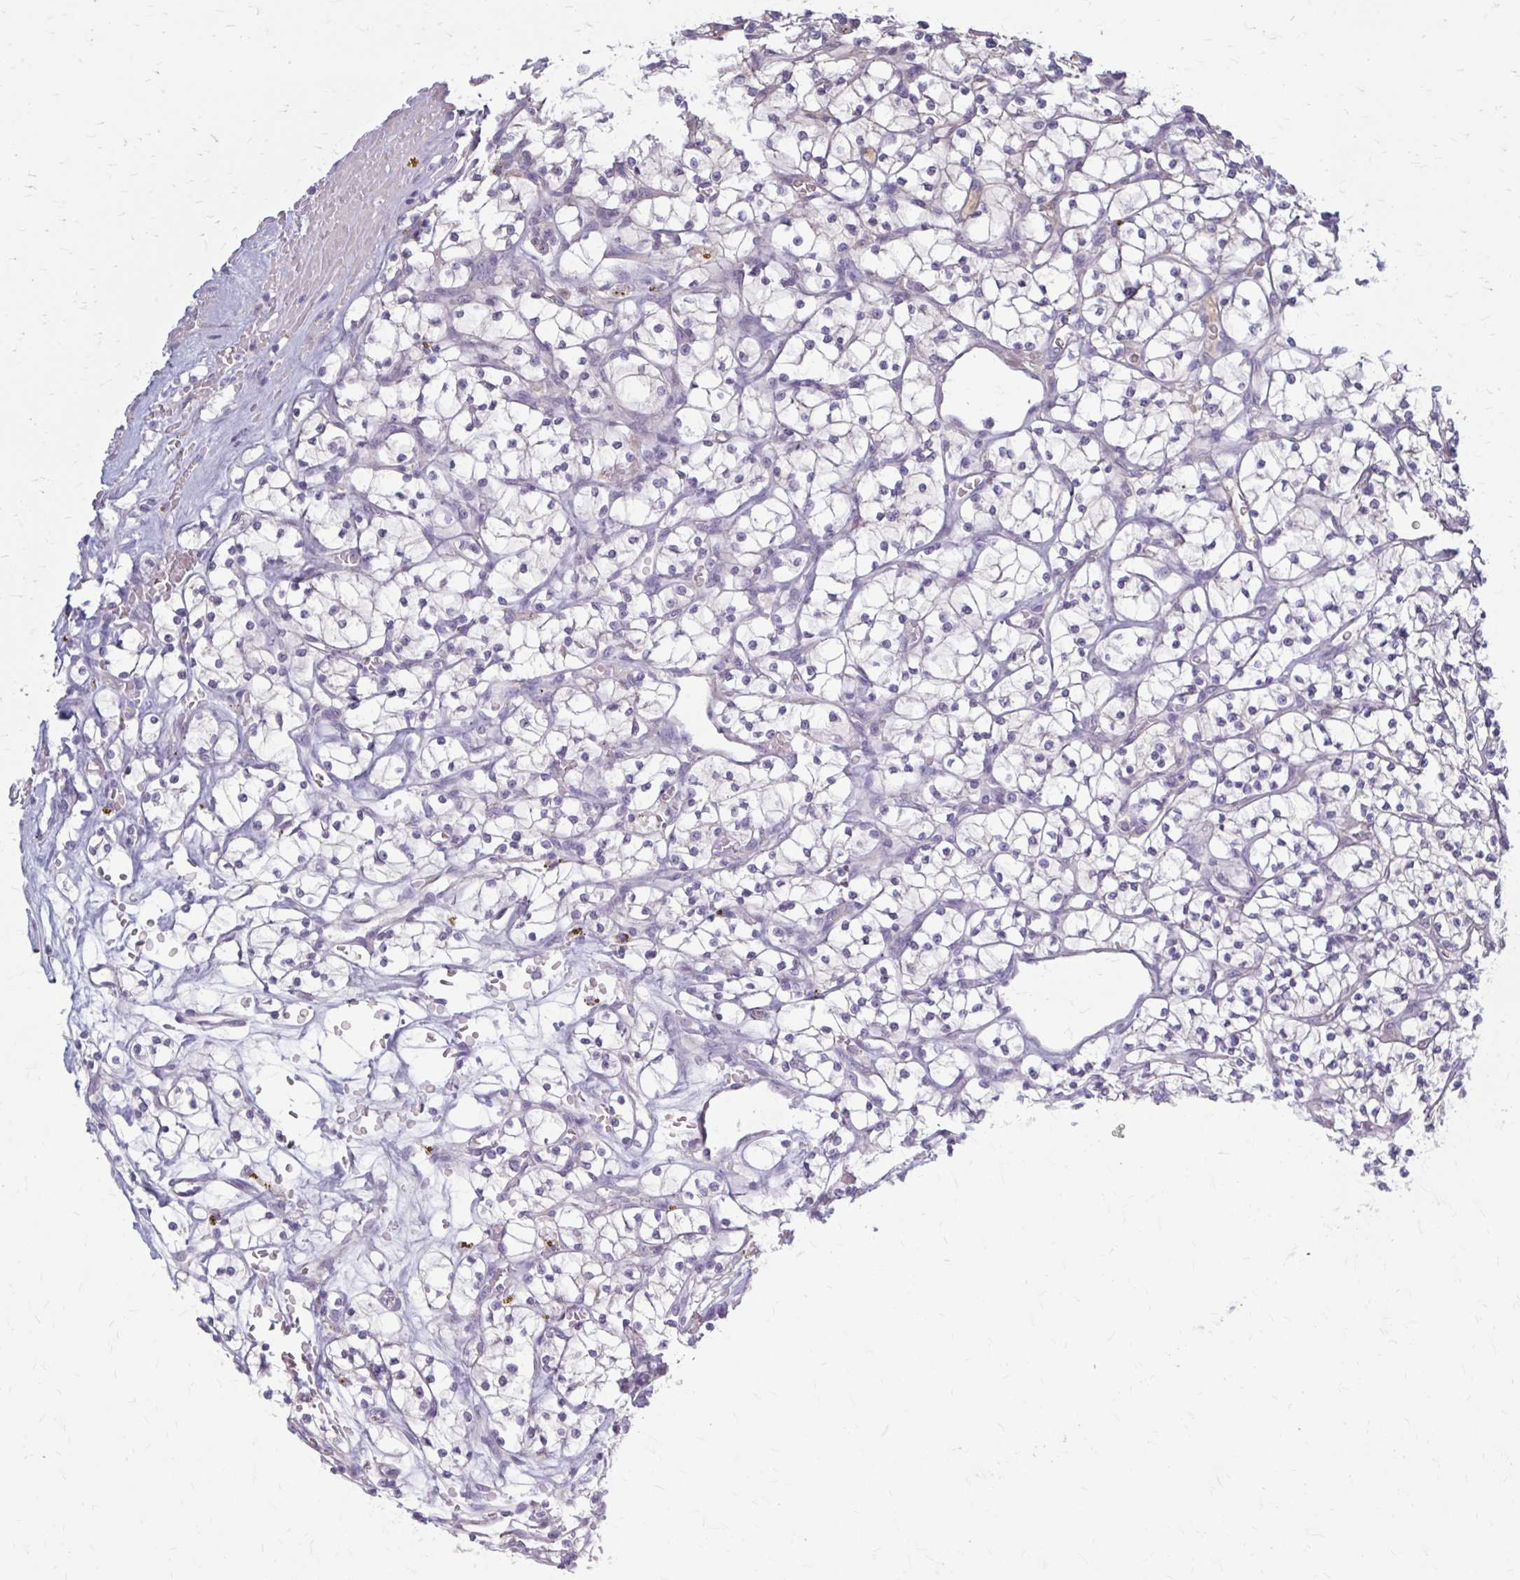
{"staining": {"intensity": "negative", "quantity": "none", "location": "none"}, "tissue": "renal cancer", "cell_type": "Tumor cells", "image_type": "cancer", "snomed": [{"axis": "morphology", "description": "Adenocarcinoma, NOS"}, {"axis": "topography", "description": "Kidney"}], "caption": "DAB (3,3'-diaminobenzidine) immunohistochemical staining of human renal cancer shows no significant staining in tumor cells.", "gene": "SERPIND1", "patient": {"sex": "female", "age": 64}}